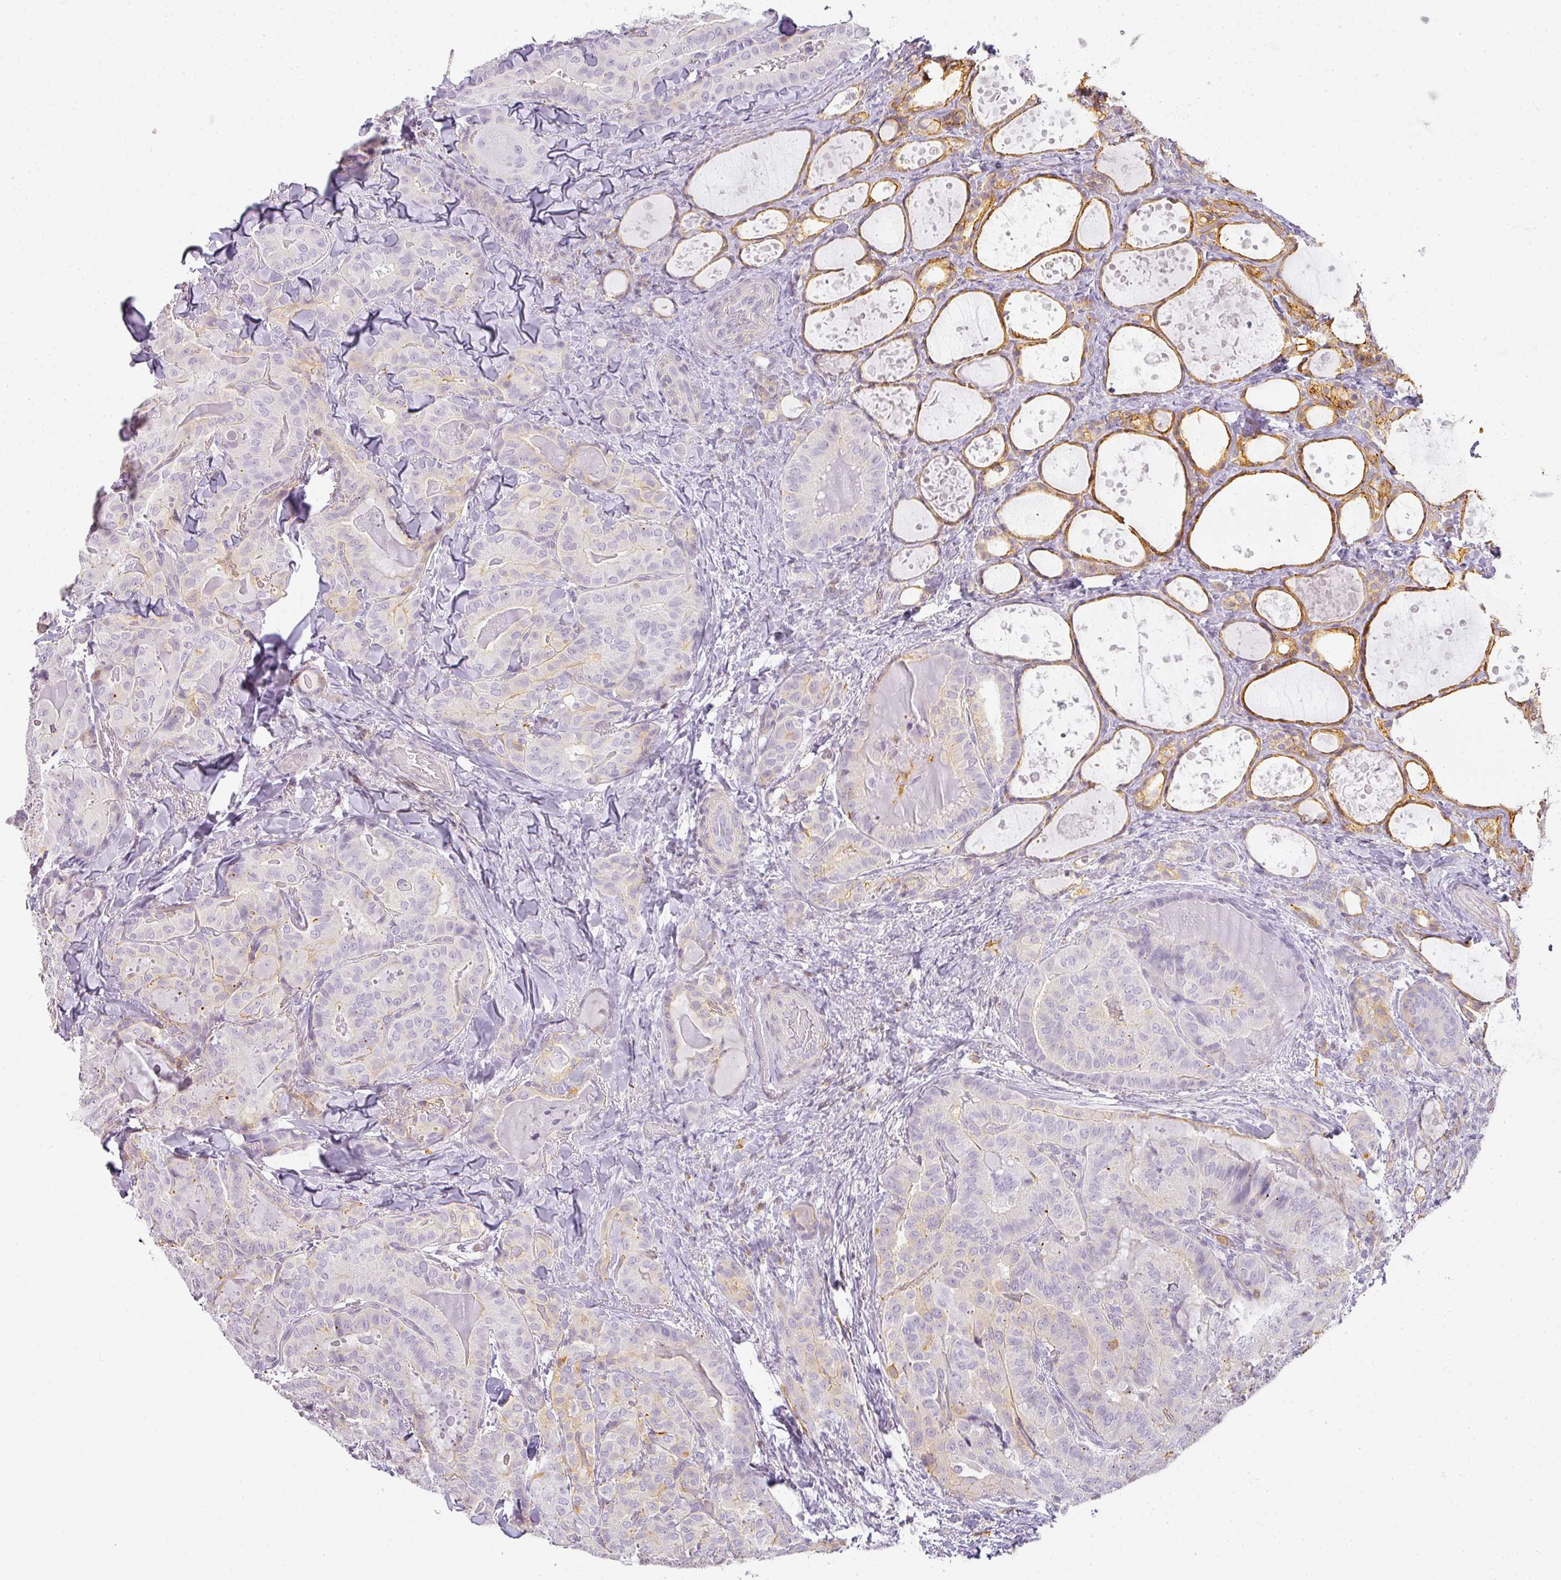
{"staining": {"intensity": "weak", "quantity": "<25%", "location": "cytoplasmic/membranous"}, "tissue": "thyroid cancer", "cell_type": "Tumor cells", "image_type": "cancer", "snomed": [{"axis": "morphology", "description": "Papillary adenocarcinoma, NOS"}, {"axis": "topography", "description": "Thyroid gland"}], "caption": "IHC of human thyroid cancer (papillary adenocarcinoma) exhibits no staining in tumor cells. Nuclei are stained in blue.", "gene": "TMEM42", "patient": {"sex": "female", "age": 68}}